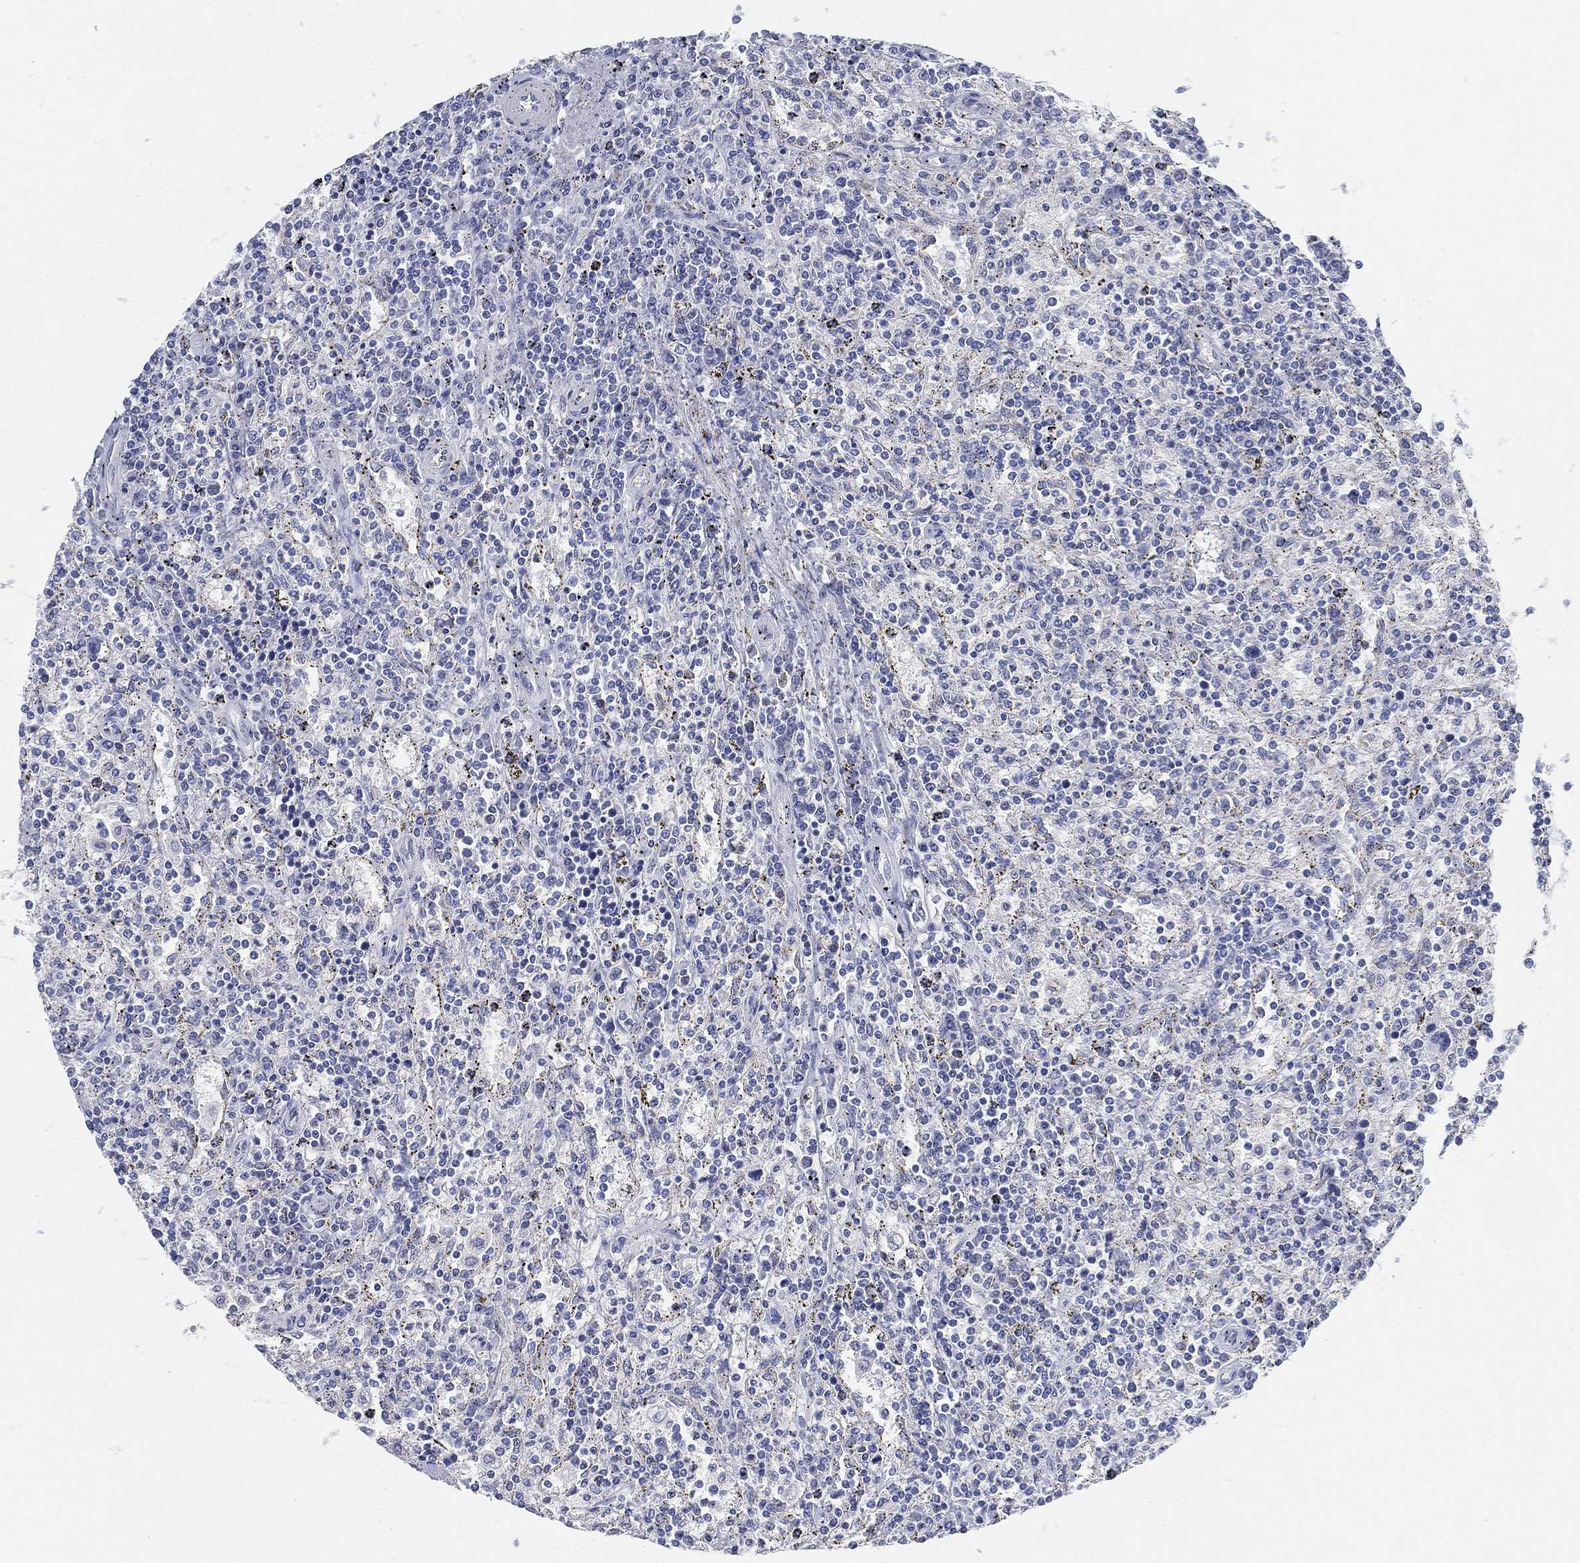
{"staining": {"intensity": "negative", "quantity": "none", "location": "none"}, "tissue": "lymphoma", "cell_type": "Tumor cells", "image_type": "cancer", "snomed": [{"axis": "morphology", "description": "Malignant lymphoma, non-Hodgkin's type, Low grade"}, {"axis": "topography", "description": "Spleen"}], "caption": "The histopathology image demonstrates no significant positivity in tumor cells of lymphoma.", "gene": "GPR61", "patient": {"sex": "male", "age": 62}}